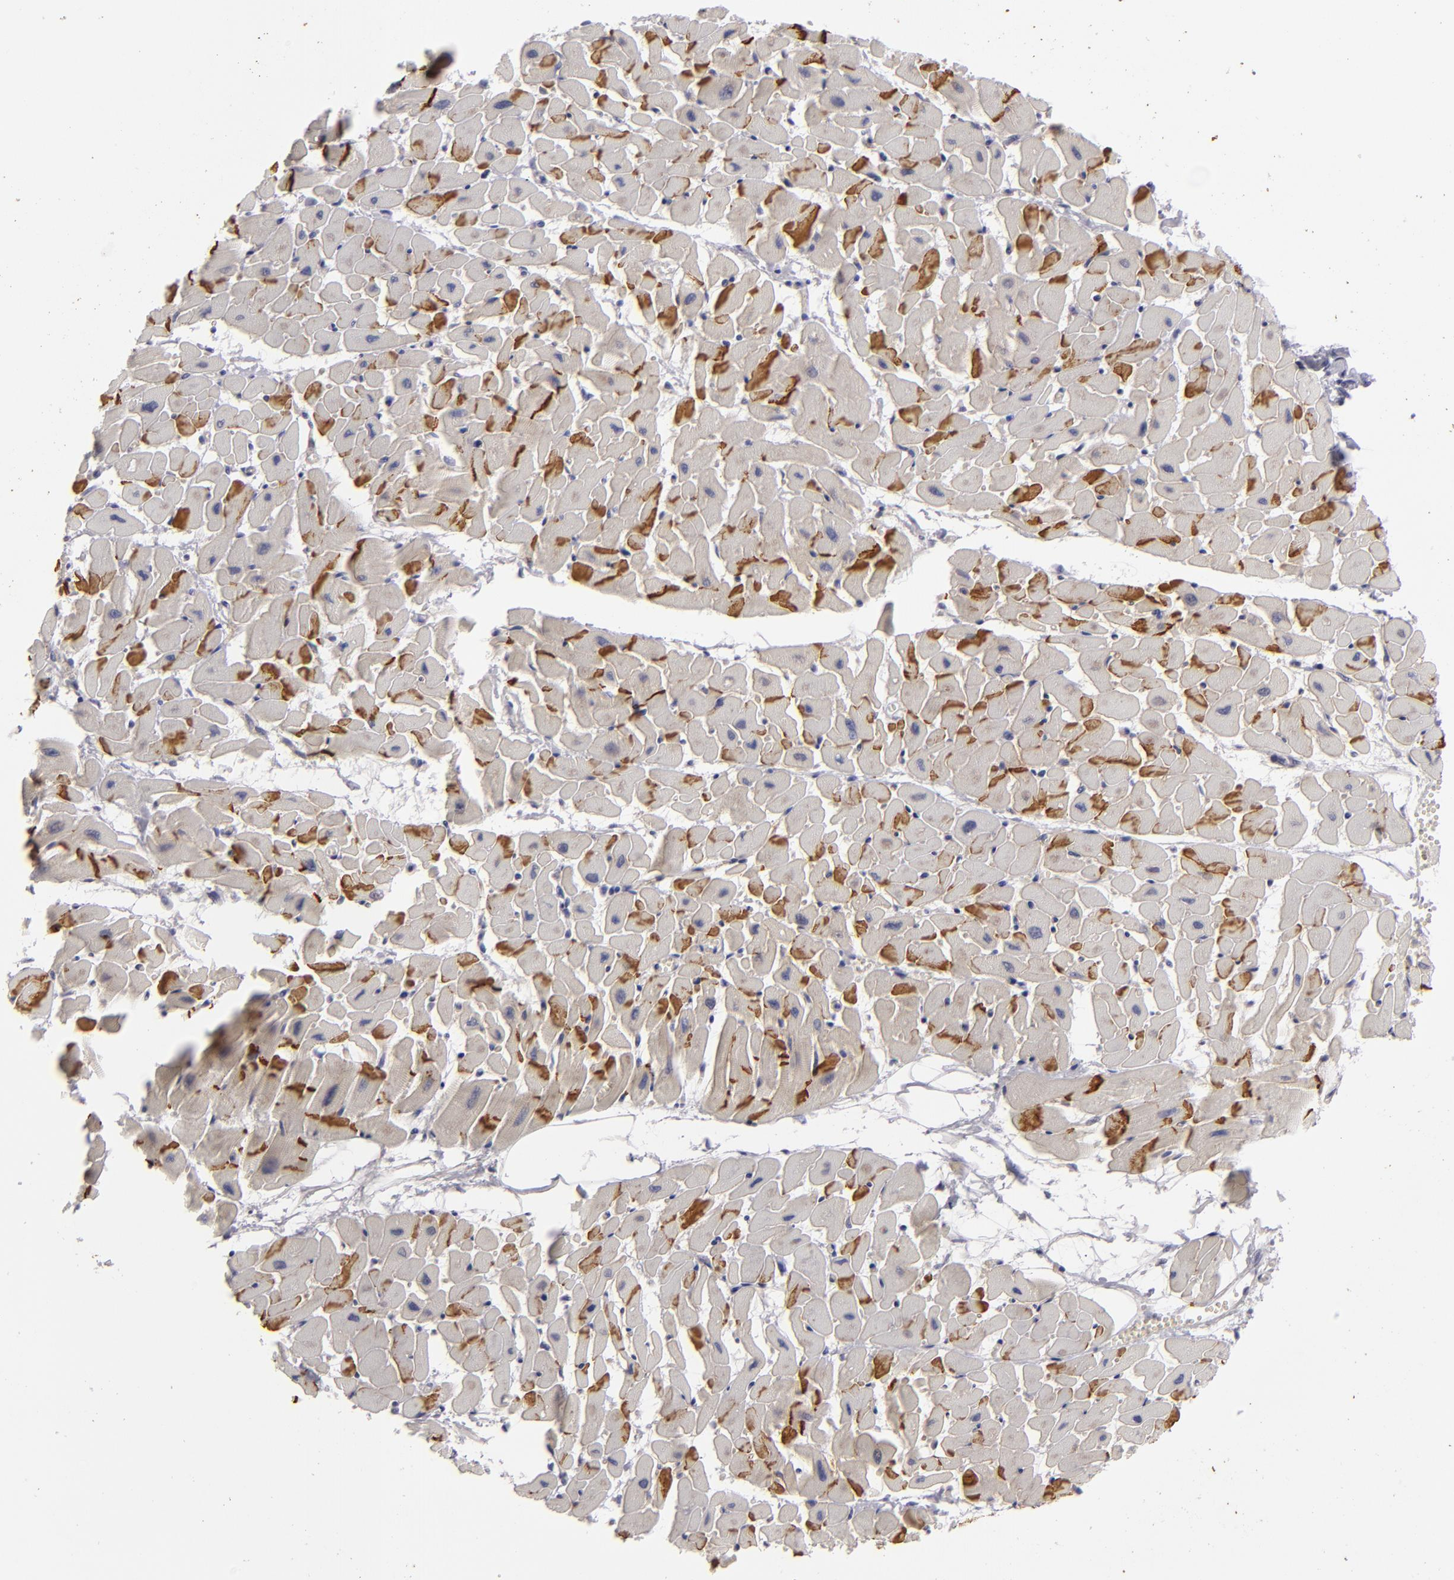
{"staining": {"intensity": "moderate", "quantity": "<25%", "location": "cytoplasmic/membranous"}, "tissue": "heart muscle", "cell_type": "Cardiomyocytes", "image_type": "normal", "snomed": [{"axis": "morphology", "description": "Normal tissue, NOS"}, {"axis": "topography", "description": "Heart"}], "caption": "About <25% of cardiomyocytes in benign heart muscle display moderate cytoplasmic/membranous protein expression as visualized by brown immunohistochemical staining.", "gene": "JUP", "patient": {"sex": "female", "age": 19}}